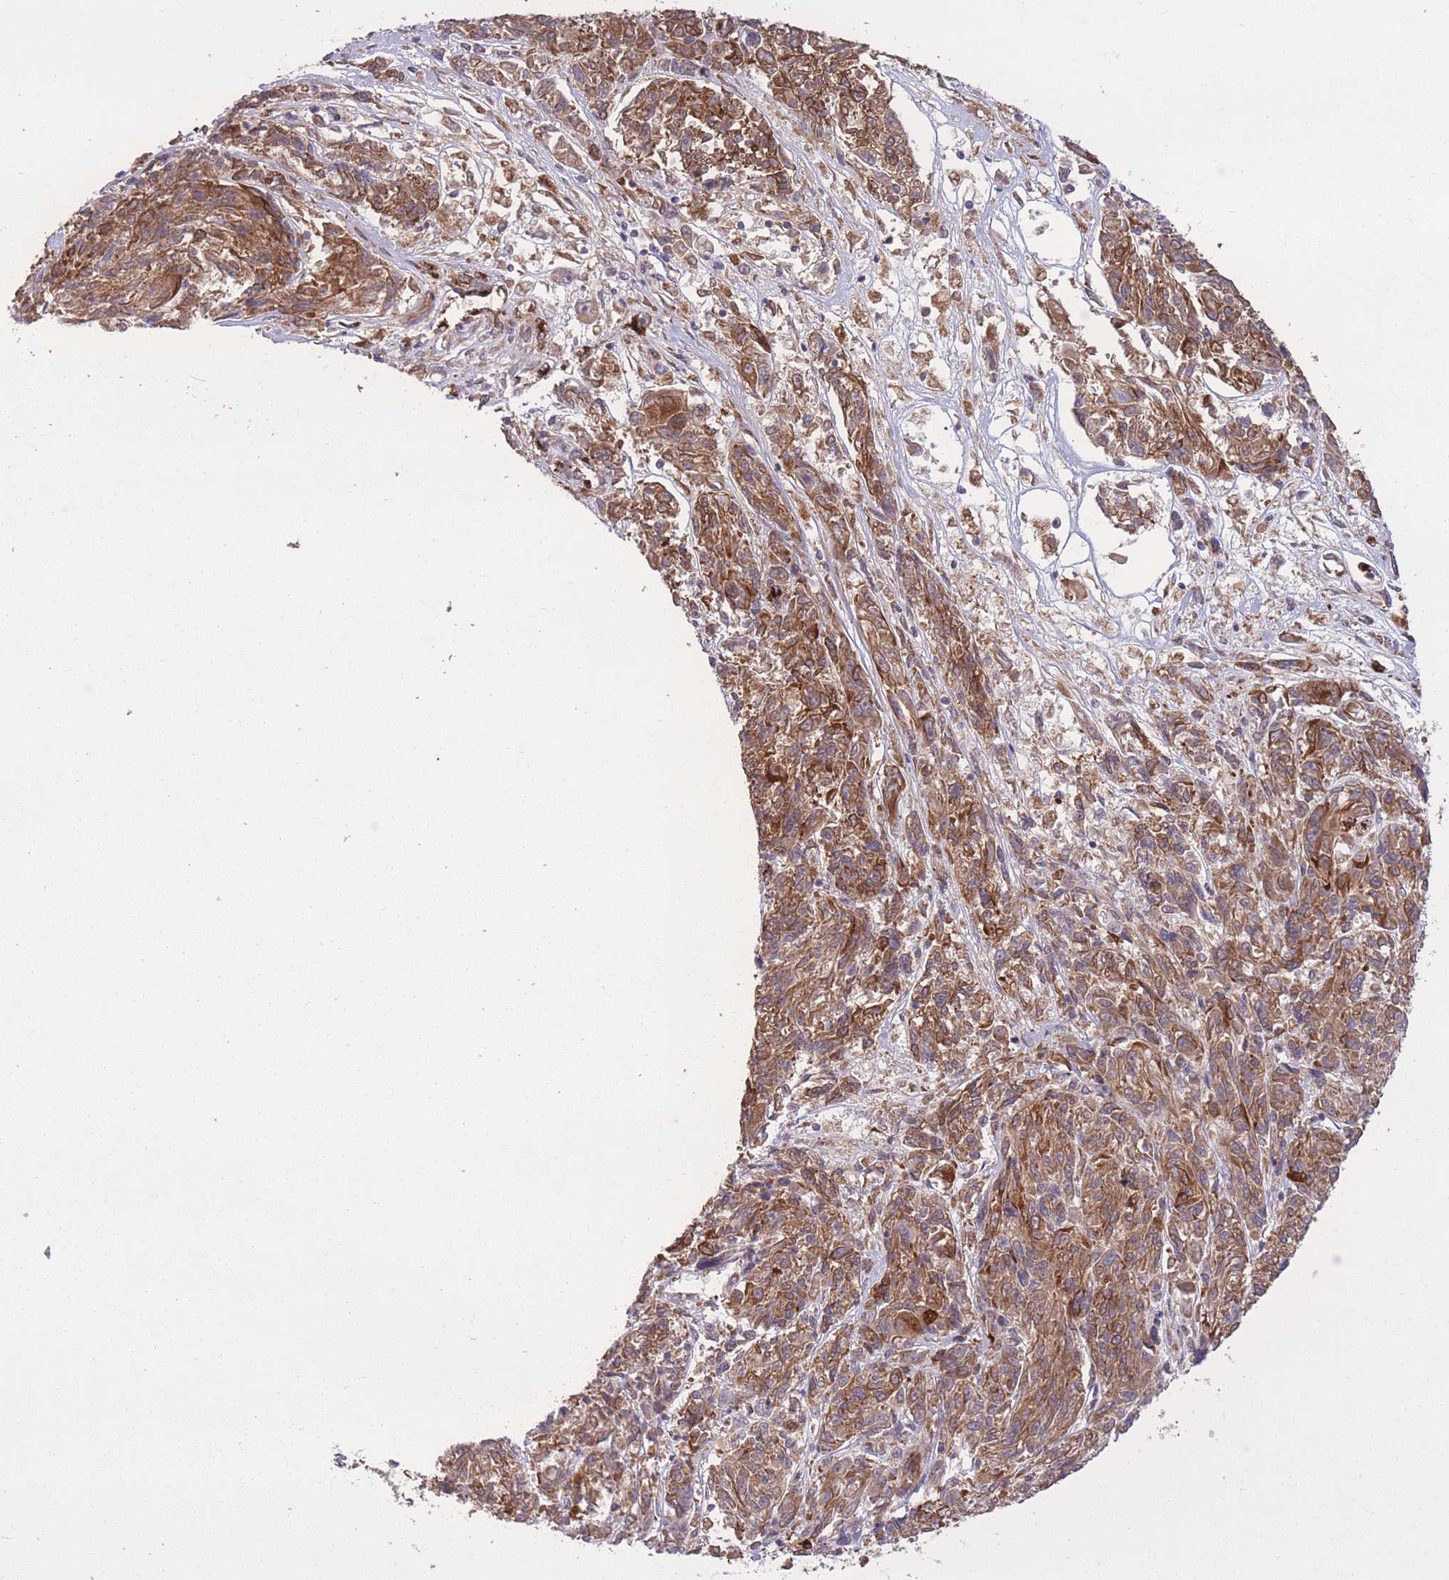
{"staining": {"intensity": "moderate", "quantity": ">75%", "location": "cytoplasmic/membranous"}, "tissue": "melanoma", "cell_type": "Tumor cells", "image_type": "cancer", "snomed": [{"axis": "morphology", "description": "Malignant melanoma, NOS"}, {"axis": "topography", "description": "Skin"}], "caption": "Human melanoma stained with a brown dye reveals moderate cytoplasmic/membranous positive positivity in approximately >75% of tumor cells.", "gene": "CISH", "patient": {"sex": "male", "age": 53}}